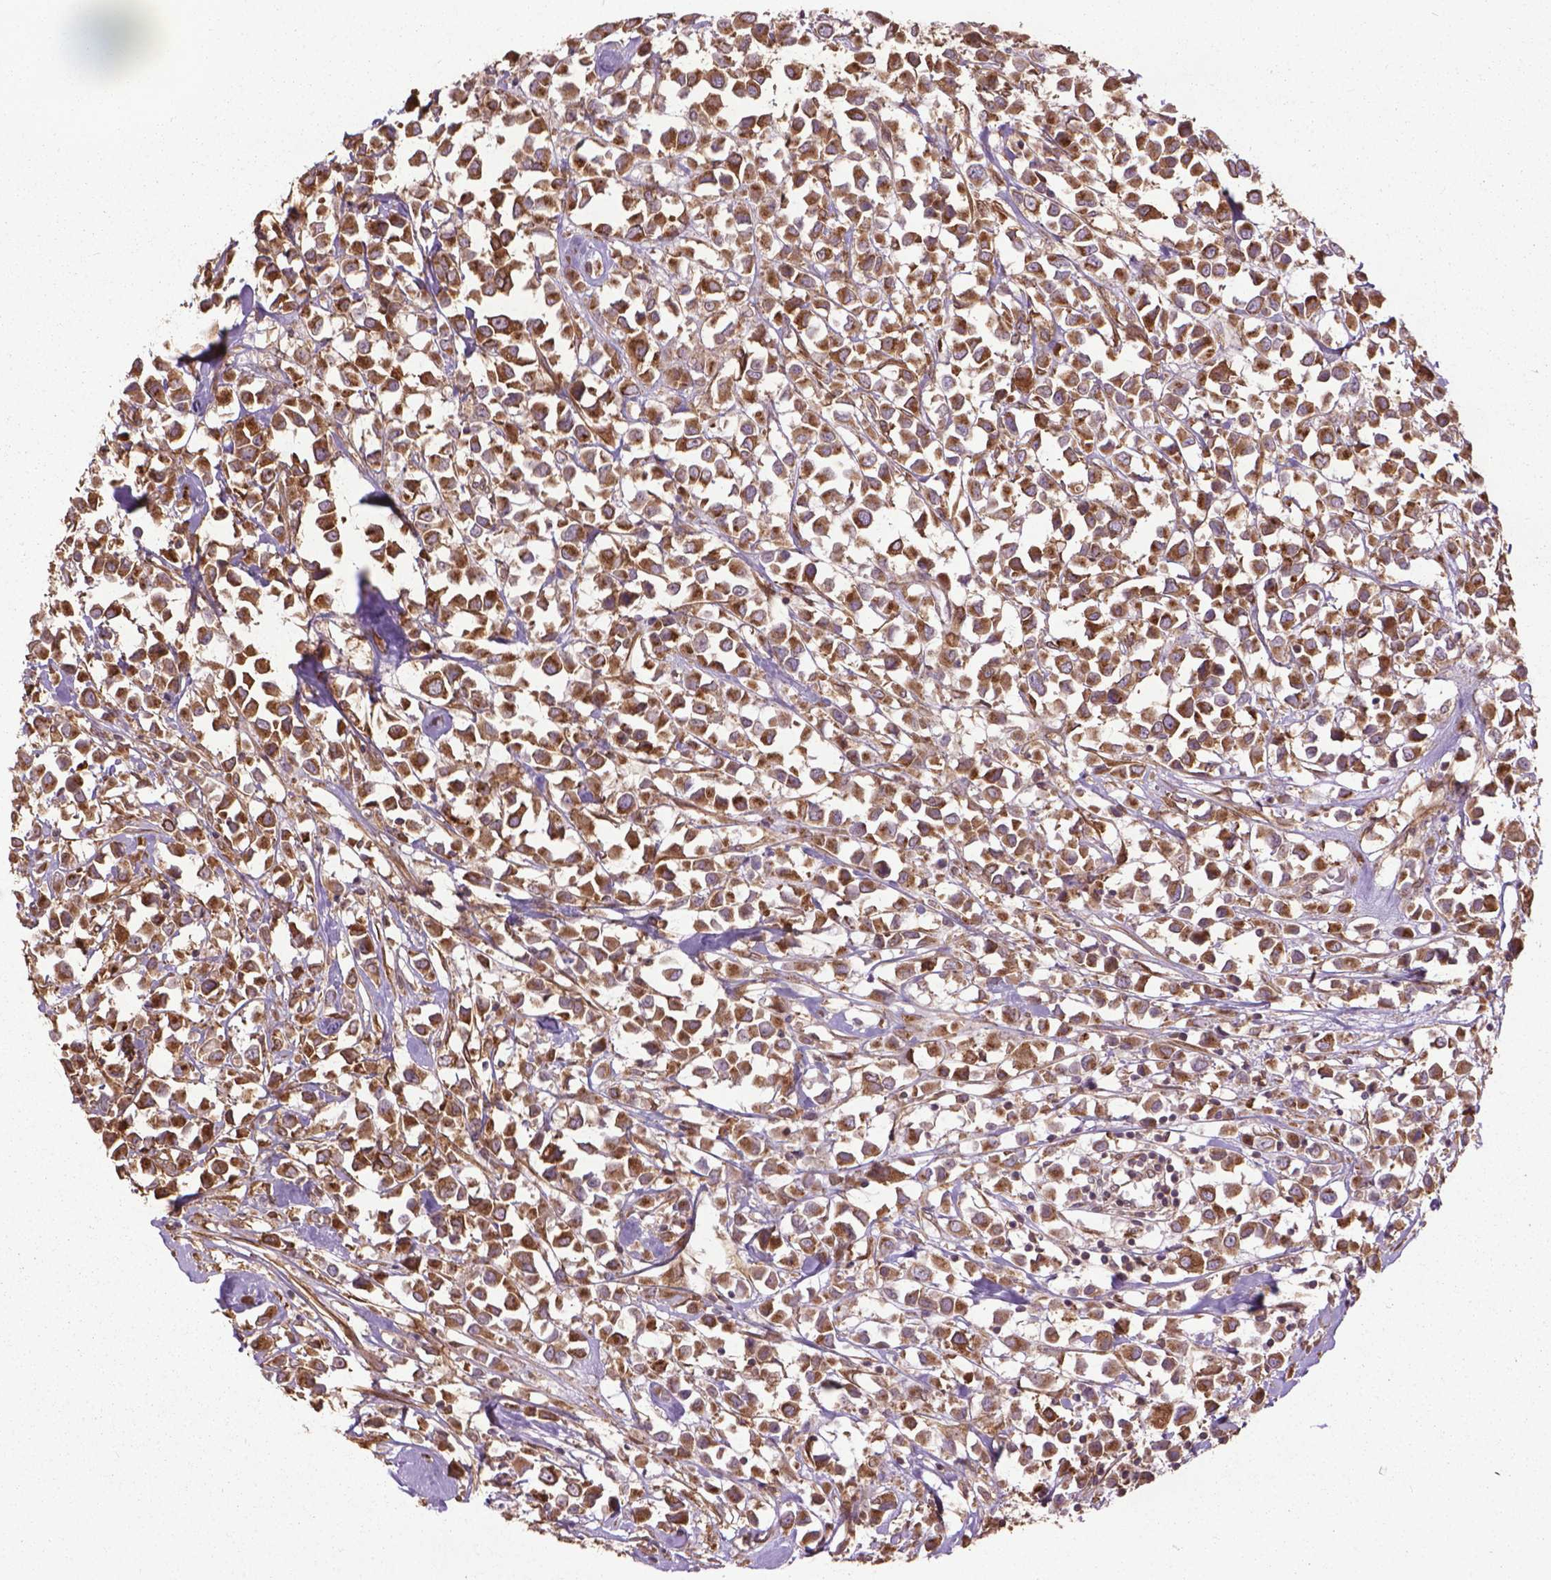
{"staining": {"intensity": "strong", "quantity": ">75%", "location": "cytoplasmic/membranous"}, "tissue": "breast cancer", "cell_type": "Tumor cells", "image_type": "cancer", "snomed": [{"axis": "morphology", "description": "Duct carcinoma"}, {"axis": "topography", "description": "Breast"}], "caption": "Tumor cells reveal high levels of strong cytoplasmic/membranous staining in approximately >75% of cells in human invasive ductal carcinoma (breast).", "gene": "GAS1", "patient": {"sex": "female", "age": 61}}